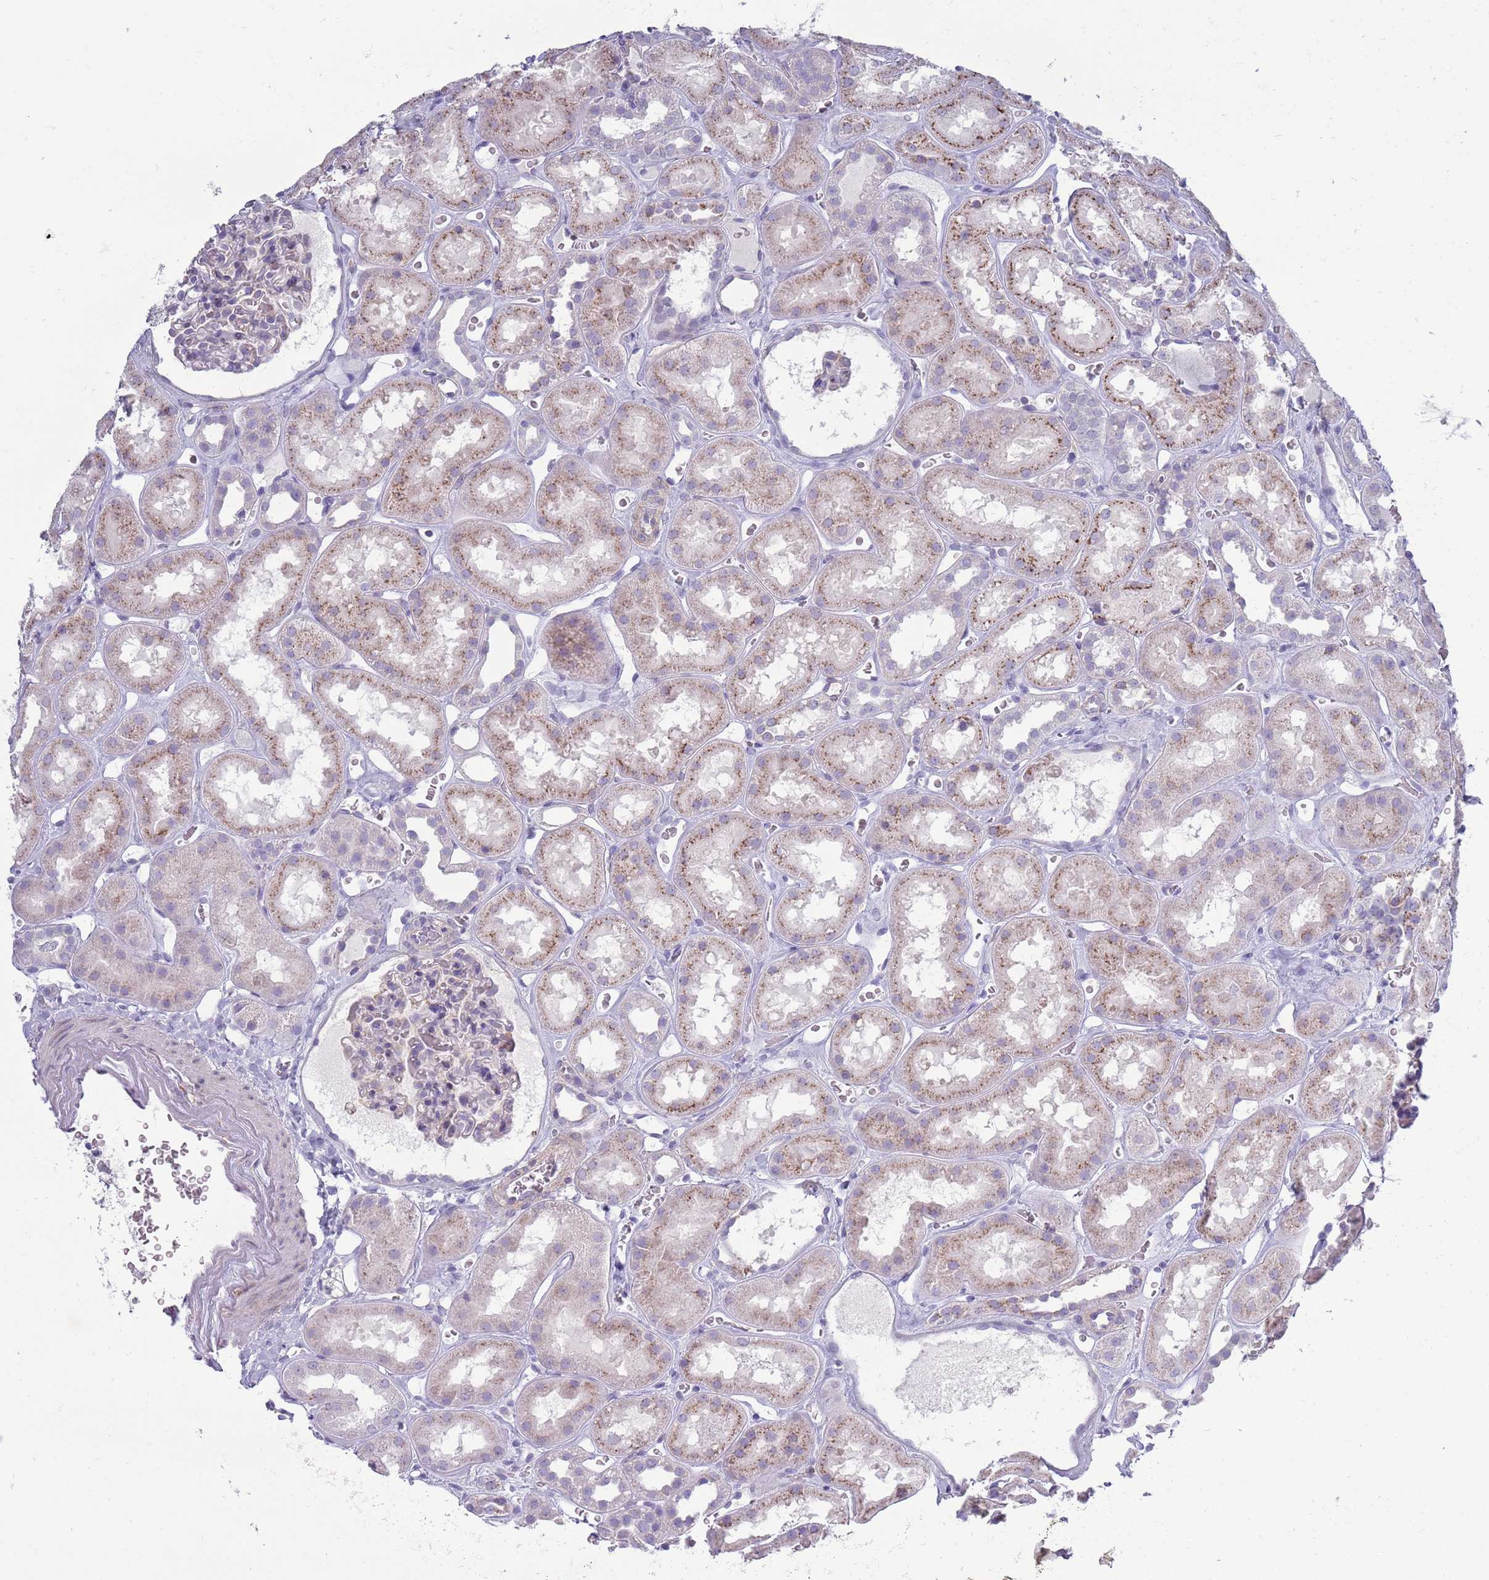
{"staining": {"intensity": "moderate", "quantity": "<25%", "location": "cytoplasmic/membranous"}, "tissue": "kidney", "cell_type": "Cells in glomeruli", "image_type": "normal", "snomed": [{"axis": "morphology", "description": "Normal tissue, NOS"}, {"axis": "topography", "description": "Kidney"}], "caption": "High-power microscopy captured an immunohistochemistry (IHC) histopathology image of unremarkable kidney, revealing moderate cytoplasmic/membranous positivity in approximately <25% of cells in glomeruli. The staining was performed using DAB, with brown indicating positive protein expression. Nuclei are stained blue with hematoxylin.", "gene": "ACSBG1", "patient": {"sex": "female", "age": 41}}